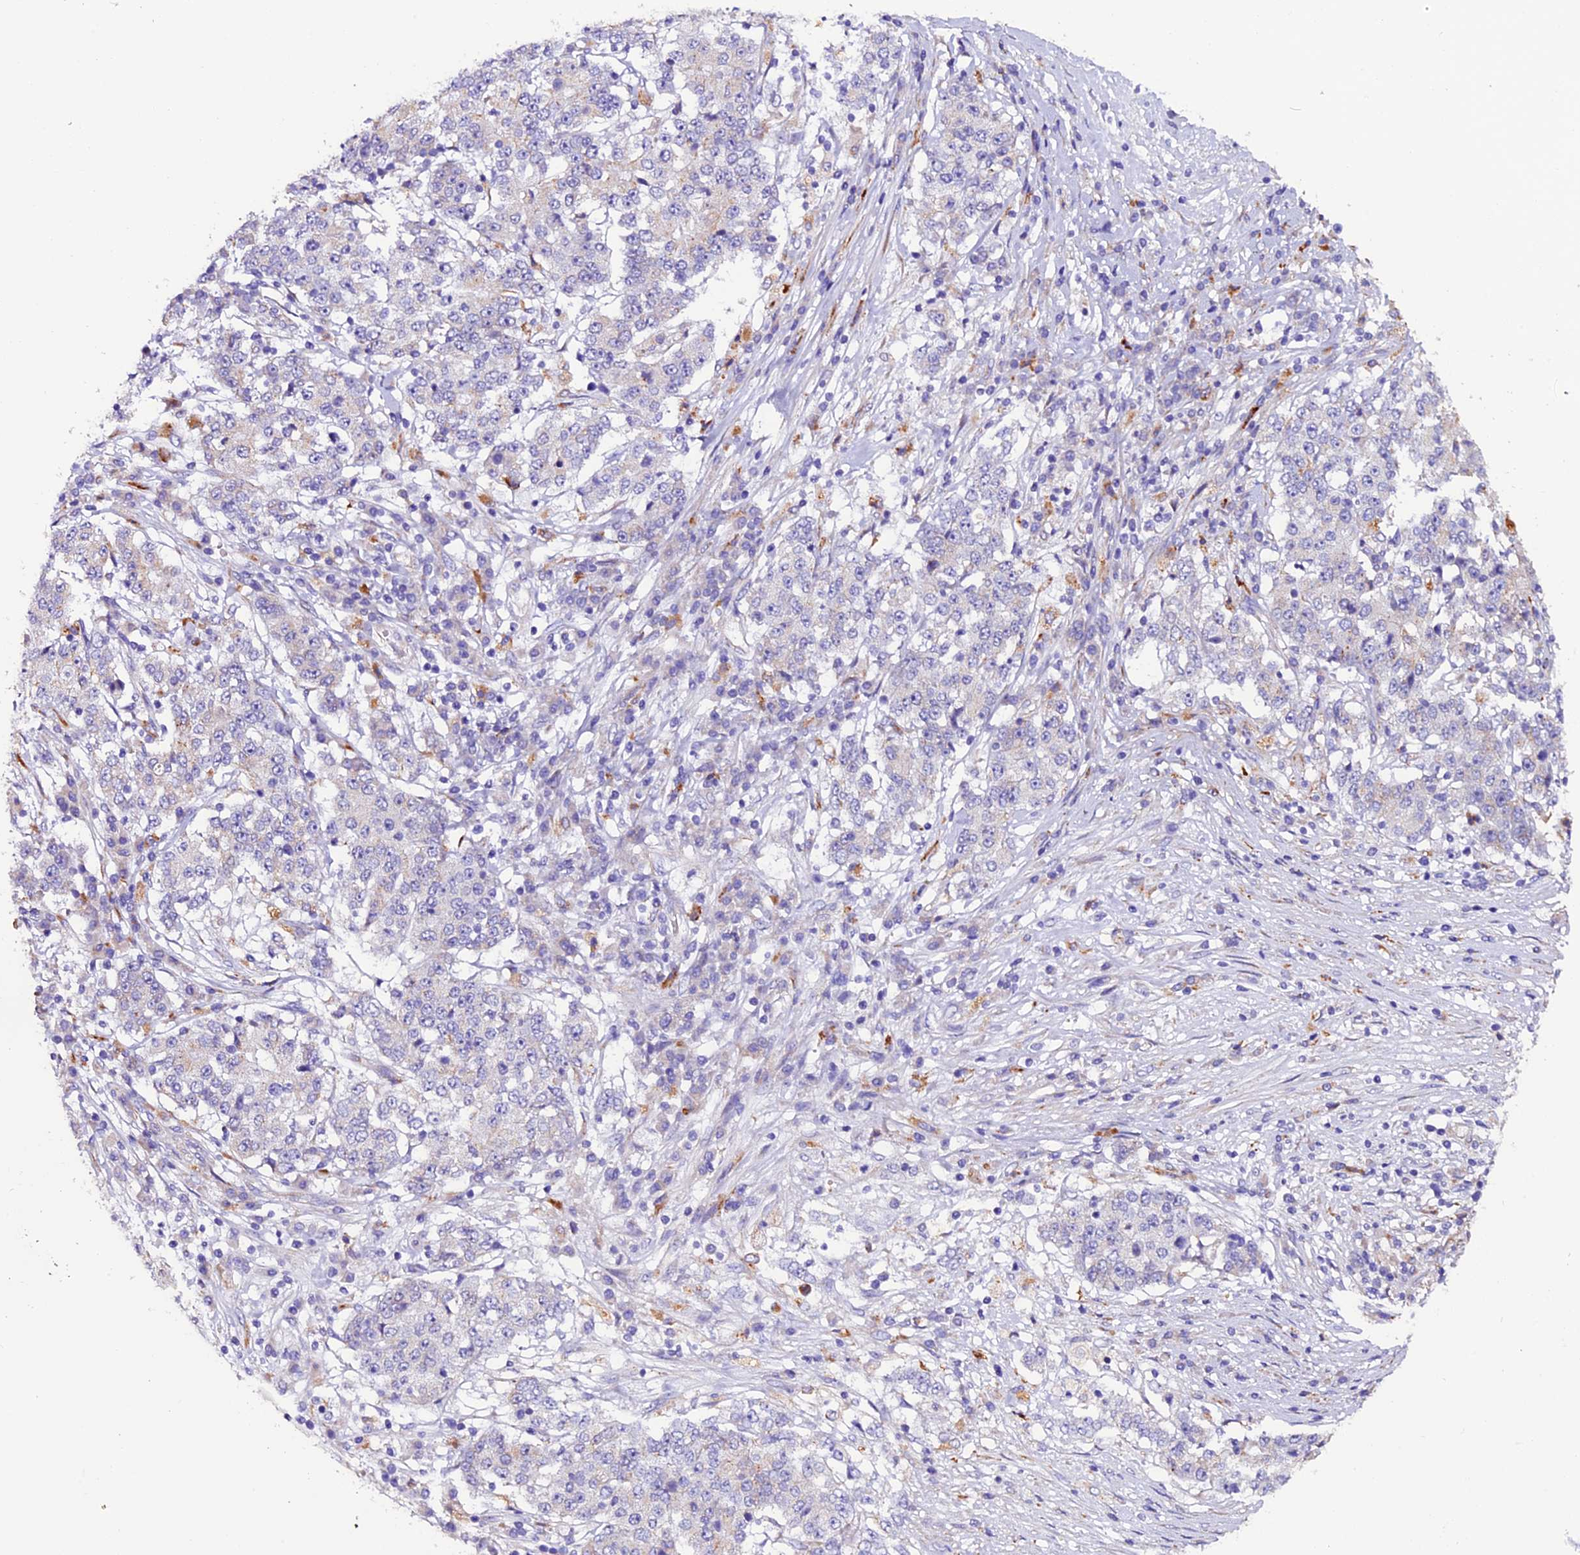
{"staining": {"intensity": "negative", "quantity": "none", "location": "none"}, "tissue": "stomach cancer", "cell_type": "Tumor cells", "image_type": "cancer", "snomed": [{"axis": "morphology", "description": "Adenocarcinoma, NOS"}, {"axis": "topography", "description": "Stomach"}], "caption": "Immunohistochemistry (IHC) of human stomach cancer (adenocarcinoma) reveals no positivity in tumor cells.", "gene": "CLN5", "patient": {"sex": "male", "age": 59}}